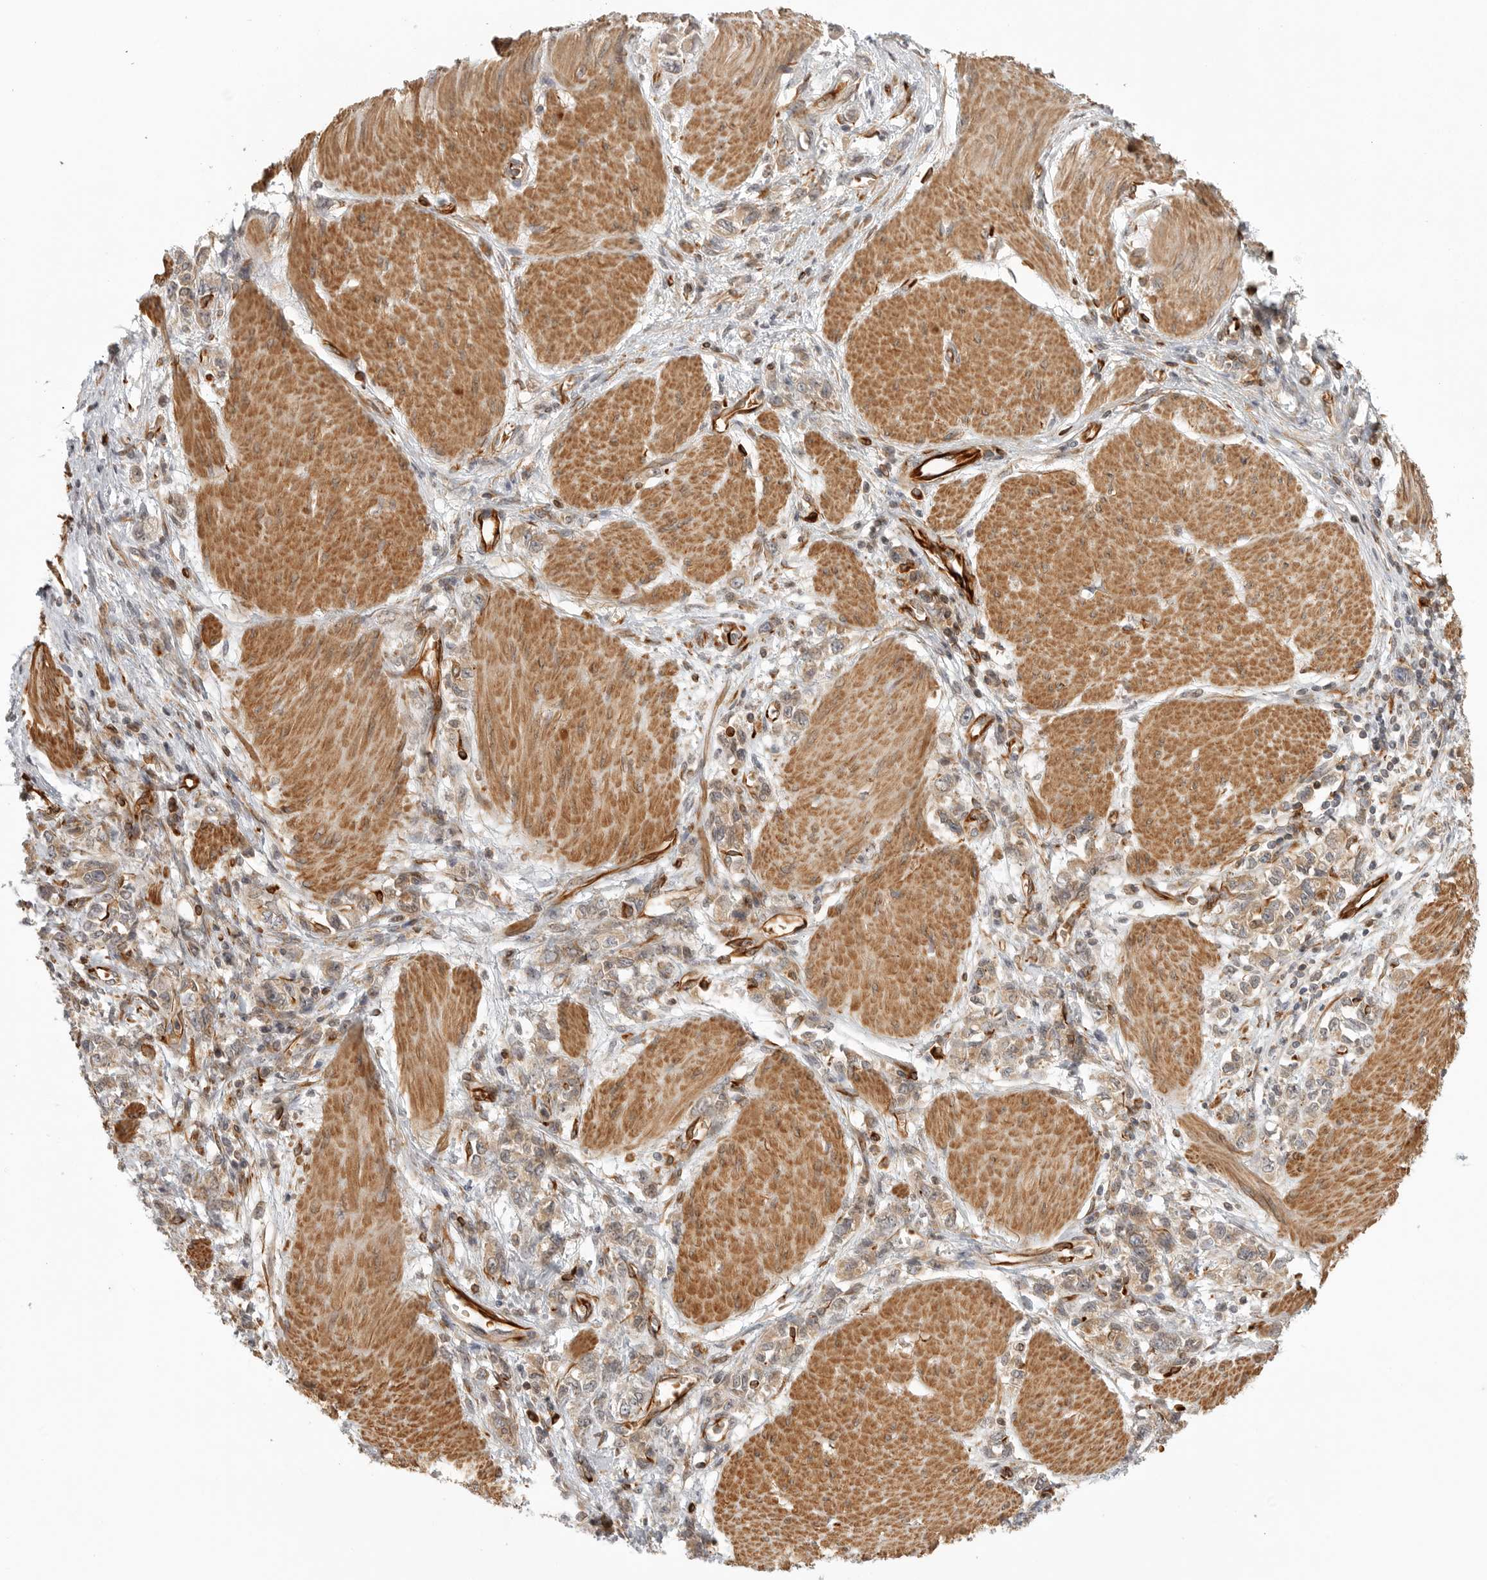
{"staining": {"intensity": "weak", "quantity": ">75%", "location": "cytoplasmic/membranous"}, "tissue": "stomach cancer", "cell_type": "Tumor cells", "image_type": "cancer", "snomed": [{"axis": "morphology", "description": "Adenocarcinoma, NOS"}, {"axis": "topography", "description": "Stomach"}], "caption": "Brown immunohistochemical staining in human adenocarcinoma (stomach) demonstrates weak cytoplasmic/membranous expression in approximately >75% of tumor cells.", "gene": "CCPG1", "patient": {"sex": "female", "age": 76}}